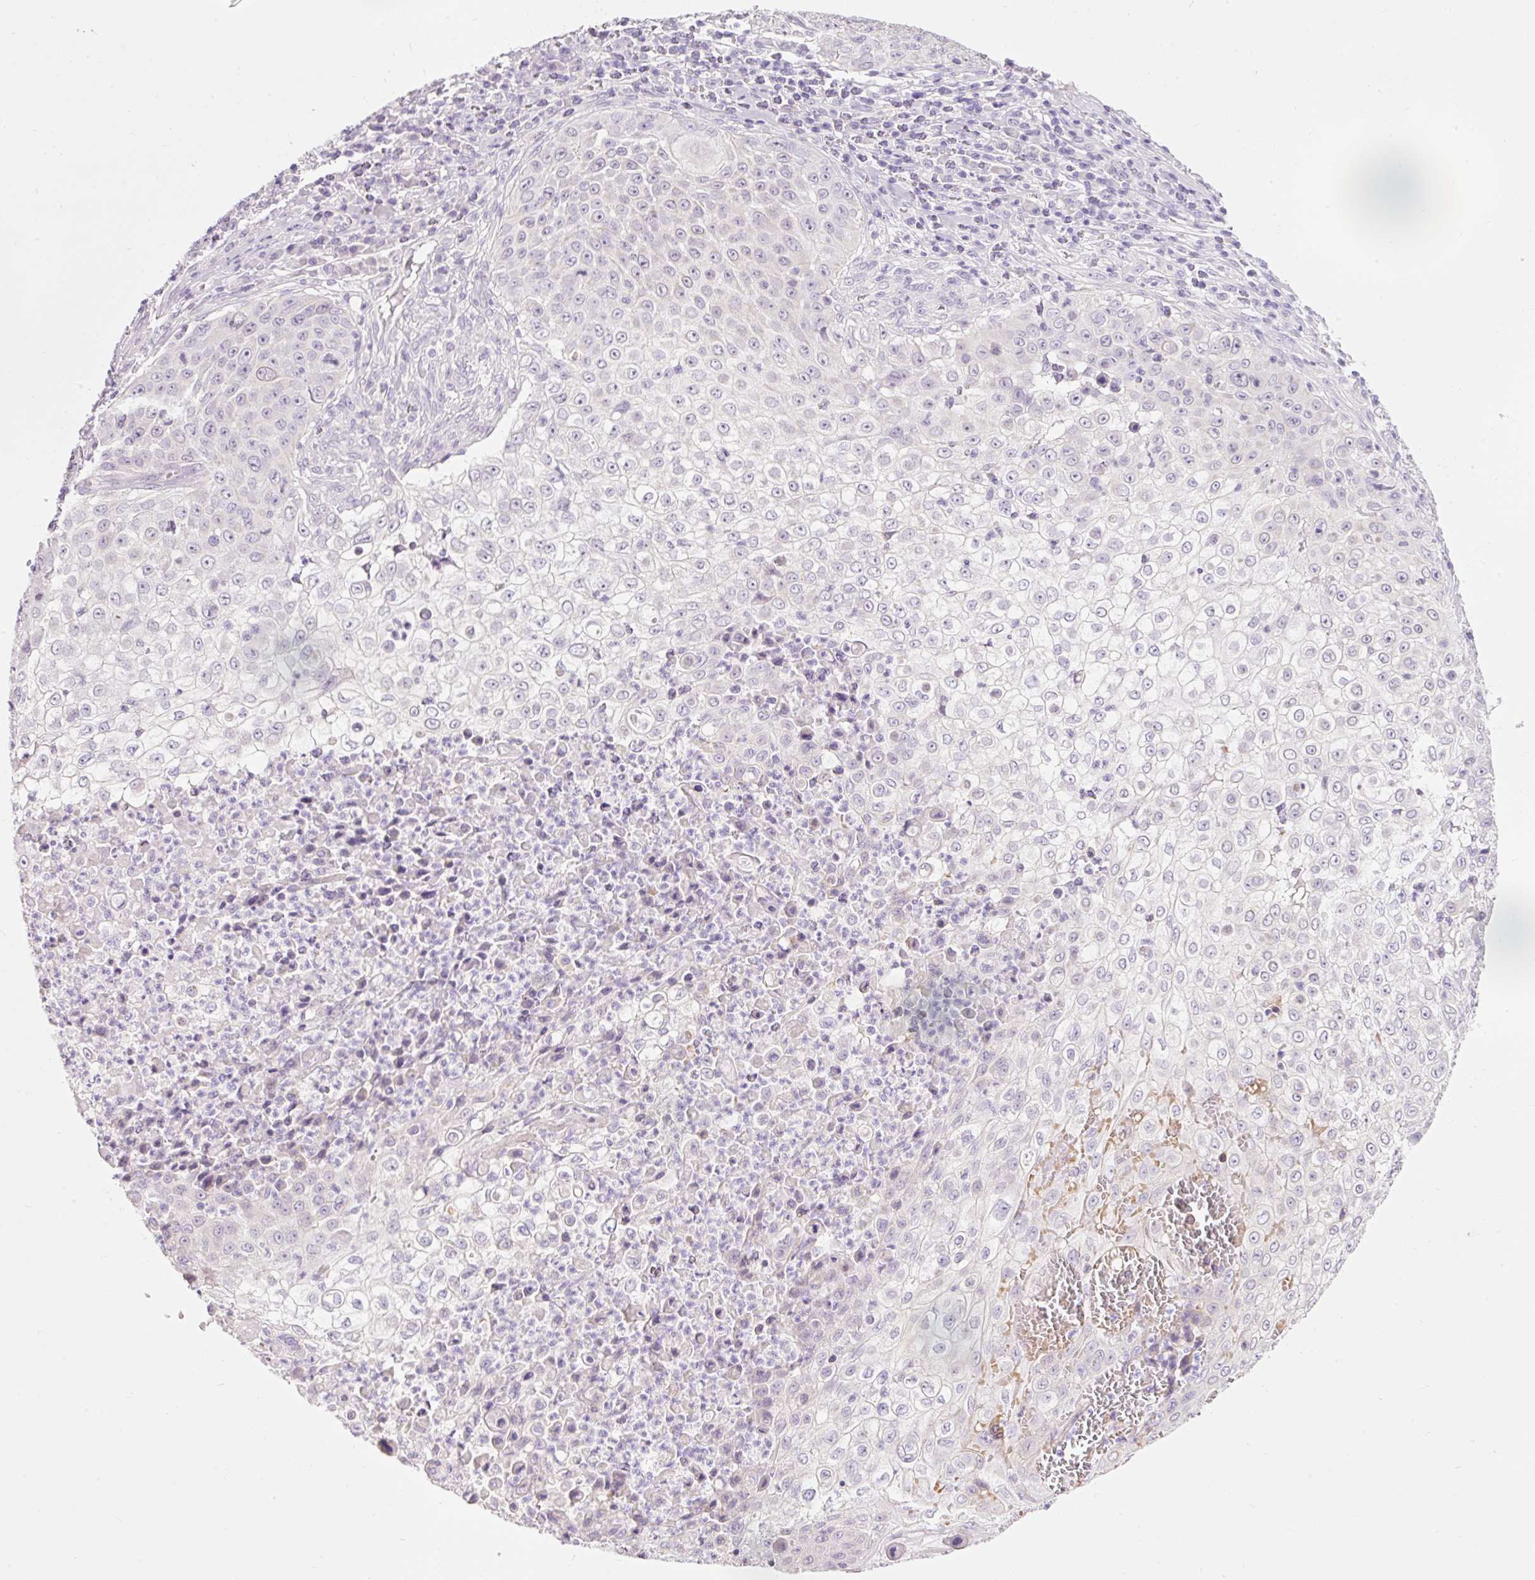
{"staining": {"intensity": "negative", "quantity": "none", "location": "none"}, "tissue": "skin cancer", "cell_type": "Tumor cells", "image_type": "cancer", "snomed": [{"axis": "morphology", "description": "Squamous cell carcinoma, NOS"}, {"axis": "topography", "description": "Skin"}], "caption": "The histopathology image demonstrates no significant positivity in tumor cells of skin cancer (squamous cell carcinoma).", "gene": "DHRS11", "patient": {"sex": "male", "age": 24}}